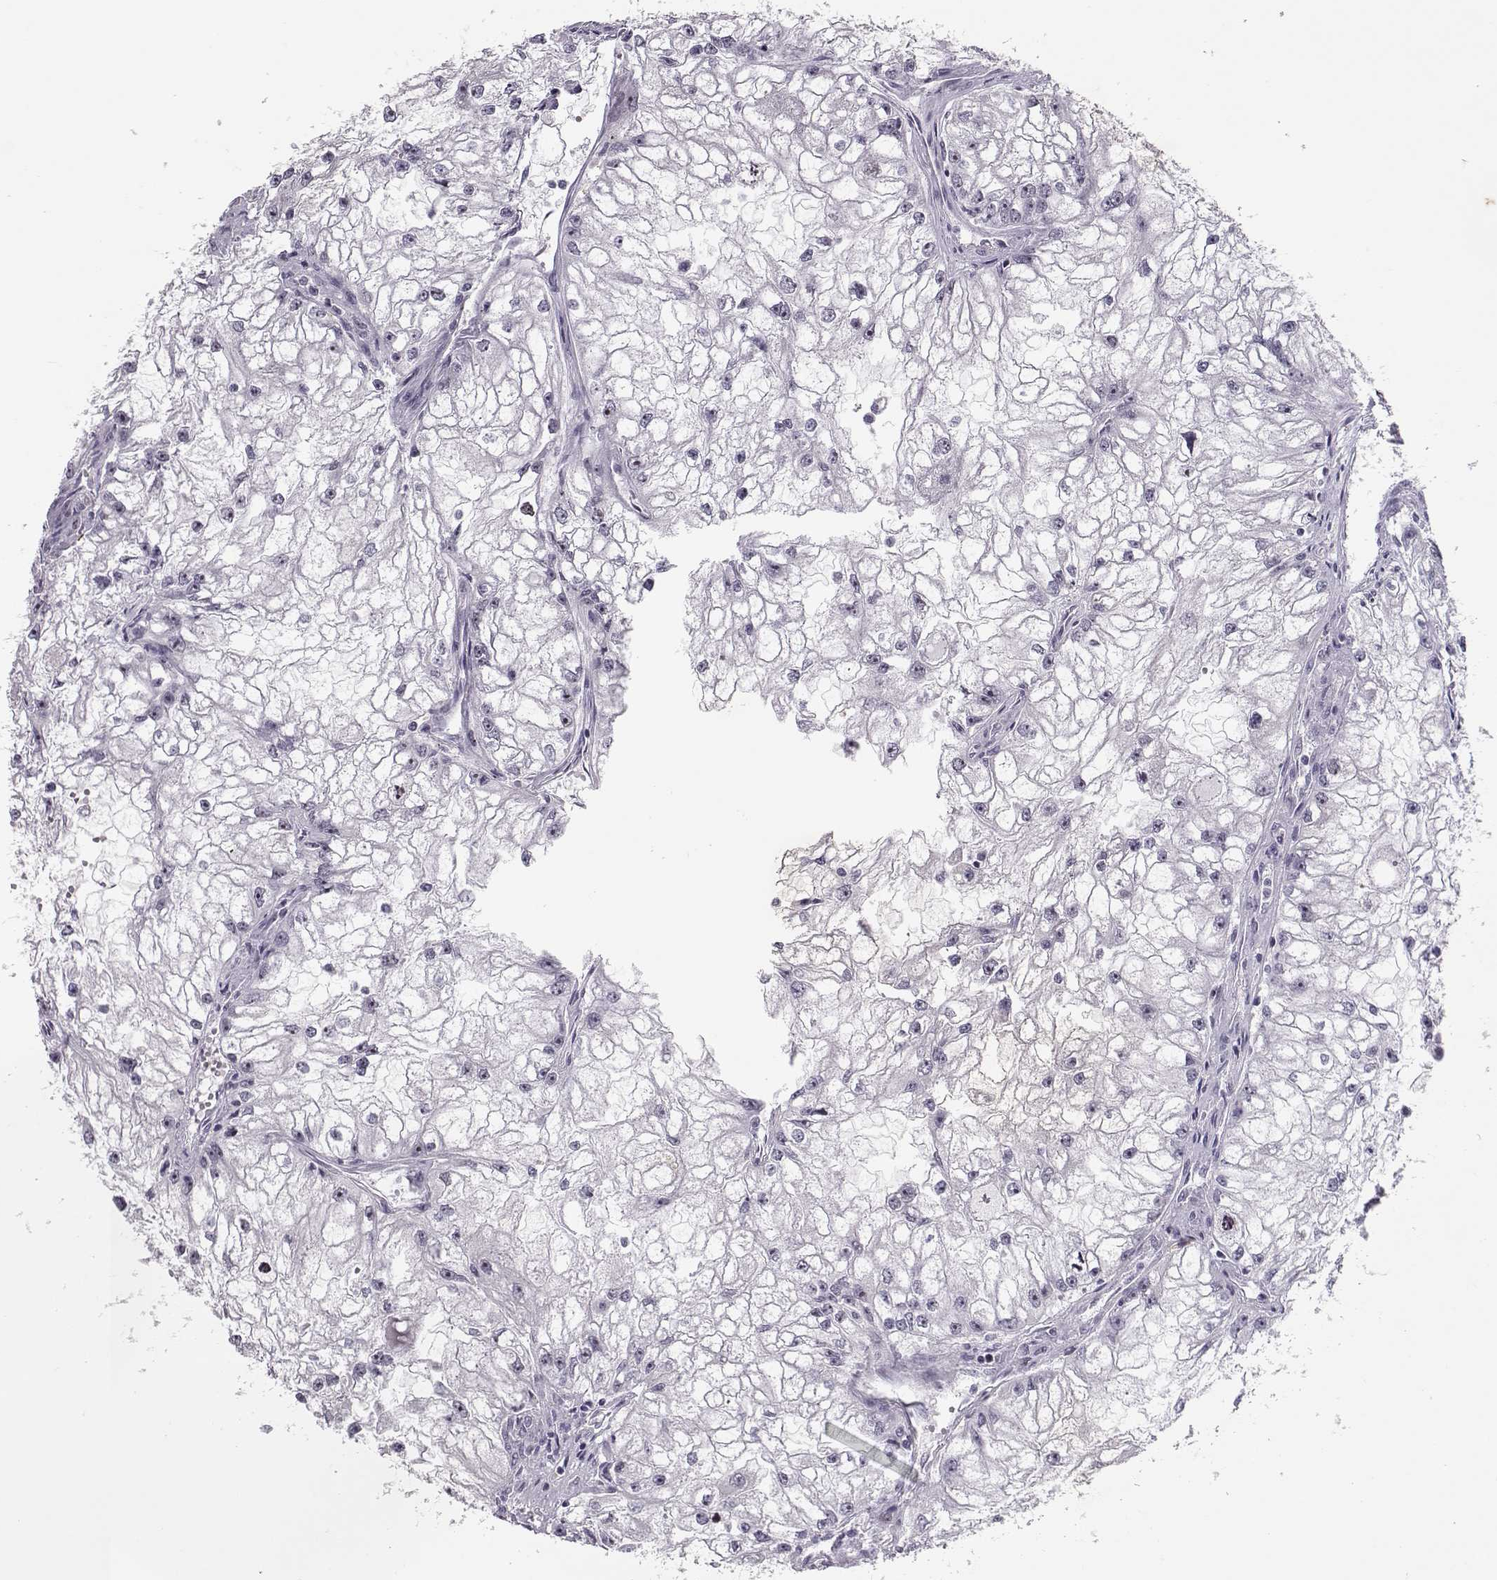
{"staining": {"intensity": "negative", "quantity": "none", "location": "none"}, "tissue": "renal cancer", "cell_type": "Tumor cells", "image_type": "cancer", "snomed": [{"axis": "morphology", "description": "Adenocarcinoma, NOS"}, {"axis": "topography", "description": "Kidney"}], "caption": "A photomicrograph of renal adenocarcinoma stained for a protein shows no brown staining in tumor cells.", "gene": "SGO1", "patient": {"sex": "male", "age": 59}}